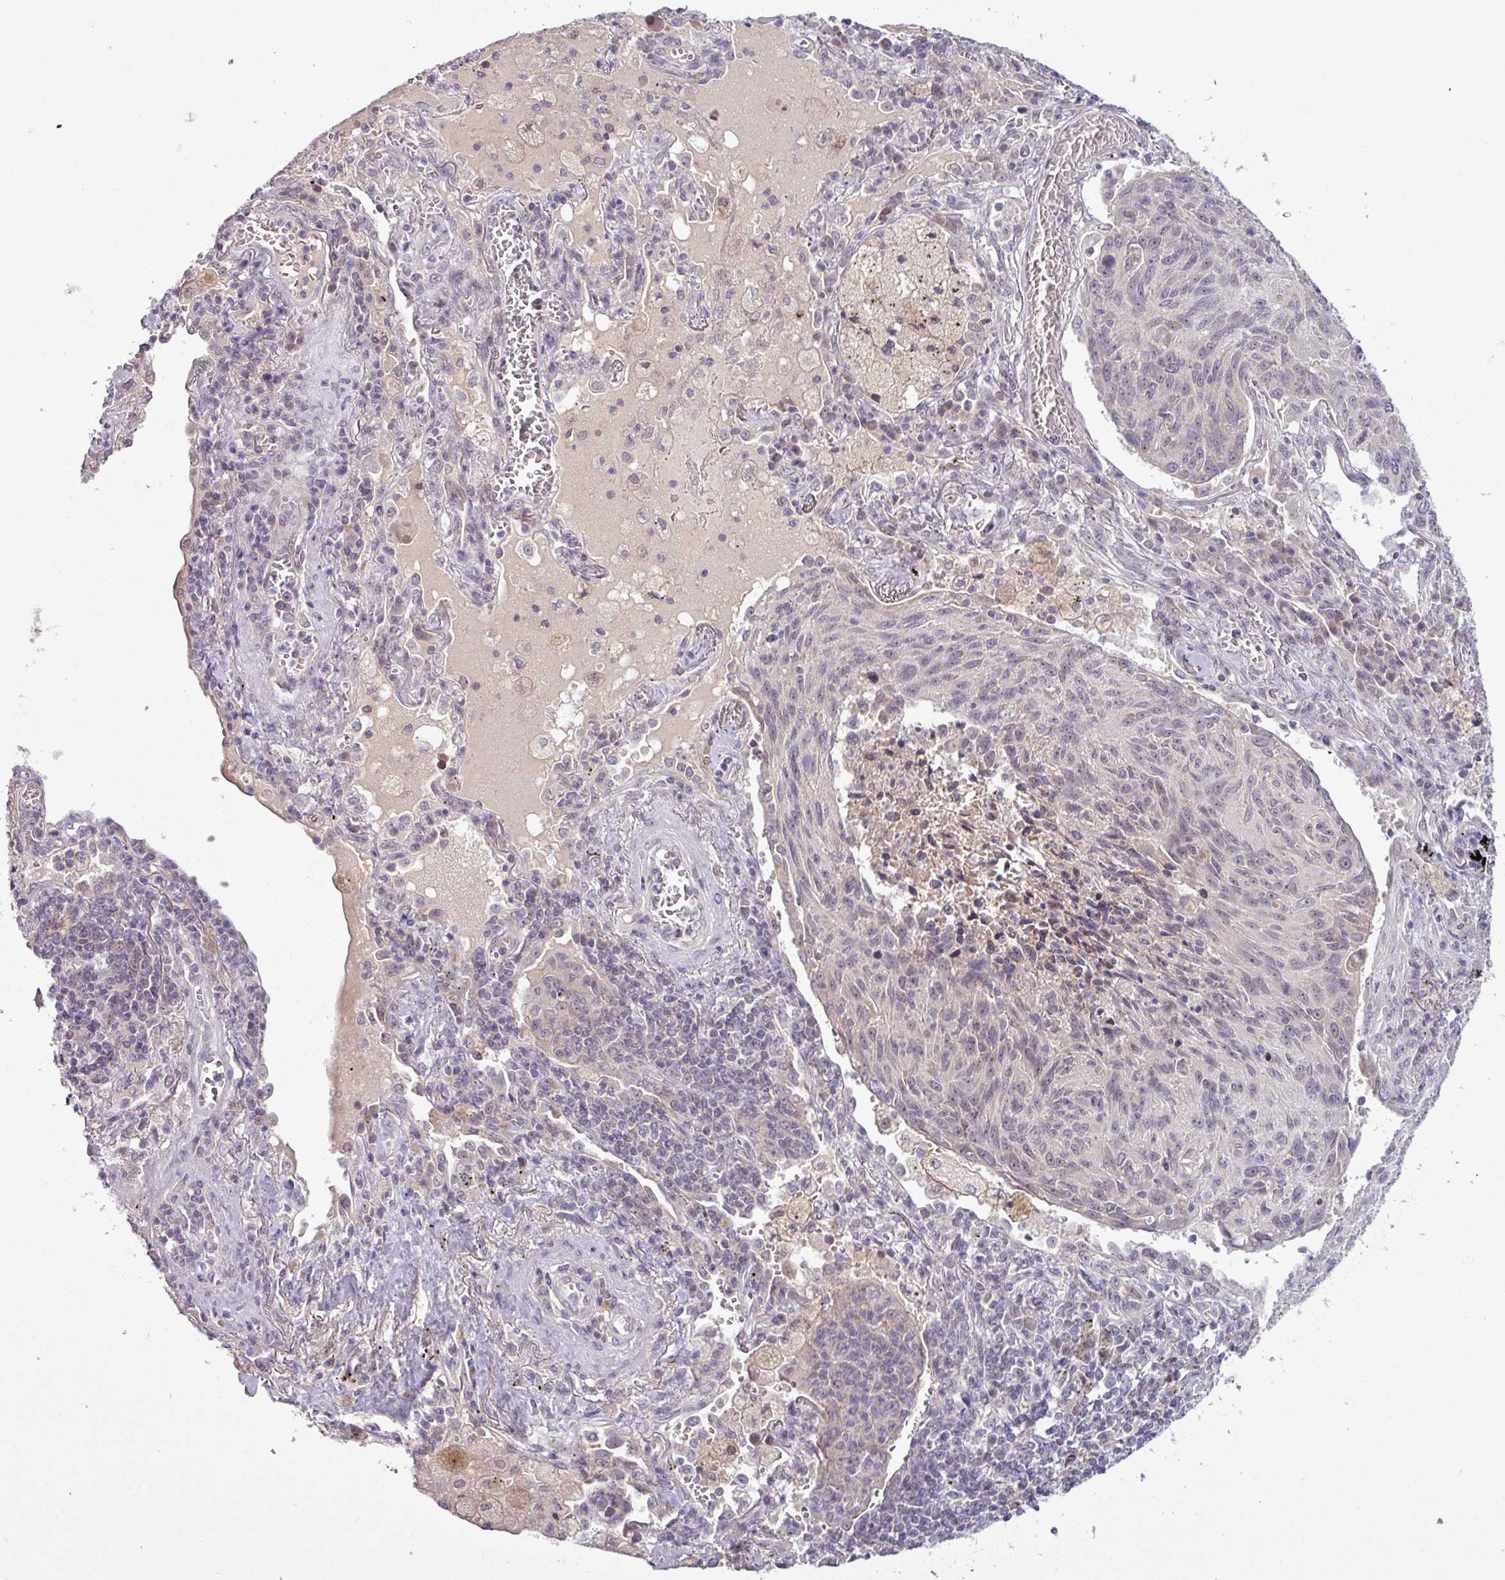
{"staining": {"intensity": "moderate", "quantity": "<25%", "location": "nuclear"}, "tissue": "lung cancer", "cell_type": "Tumor cells", "image_type": "cancer", "snomed": [{"axis": "morphology", "description": "Squamous cell carcinoma, NOS"}, {"axis": "topography", "description": "Lung"}], "caption": "Protein expression analysis of human squamous cell carcinoma (lung) reveals moderate nuclear staining in about <25% of tumor cells. The protein is stained brown, and the nuclei are stained in blue (DAB (3,3'-diaminobenzidine) IHC with brightfield microscopy, high magnification).", "gene": "OGFOD3", "patient": {"sex": "female", "age": 66}}